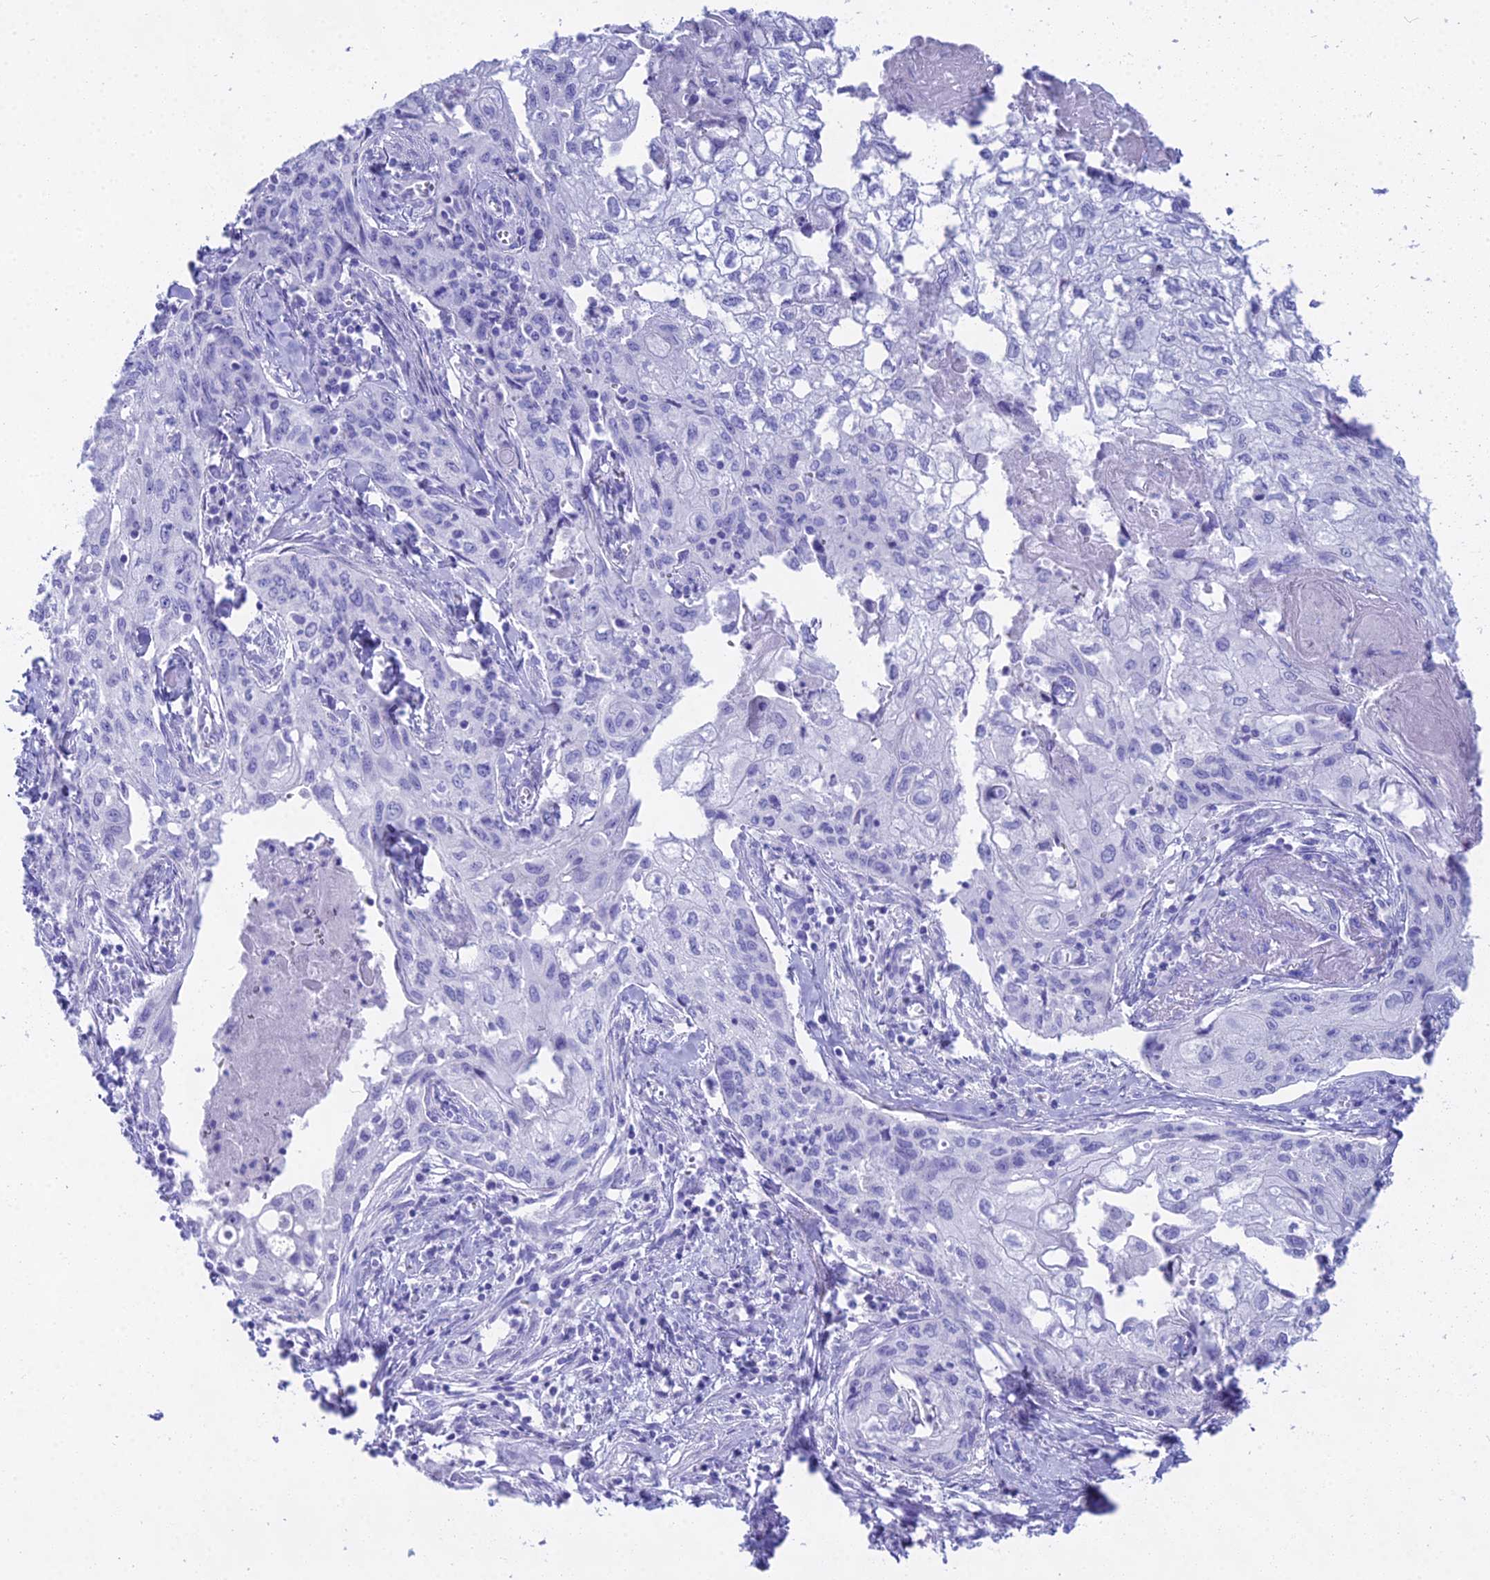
{"staining": {"intensity": "negative", "quantity": "none", "location": "none"}, "tissue": "cervical cancer", "cell_type": "Tumor cells", "image_type": "cancer", "snomed": [{"axis": "morphology", "description": "Squamous cell carcinoma, NOS"}, {"axis": "topography", "description": "Cervix"}], "caption": "Immunohistochemistry photomicrograph of neoplastic tissue: human cervical cancer (squamous cell carcinoma) stained with DAB (3,3'-diaminobenzidine) demonstrates no significant protein expression in tumor cells. (Brightfield microscopy of DAB immunohistochemistry (IHC) at high magnification).", "gene": "CGB2", "patient": {"sex": "female", "age": 67}}